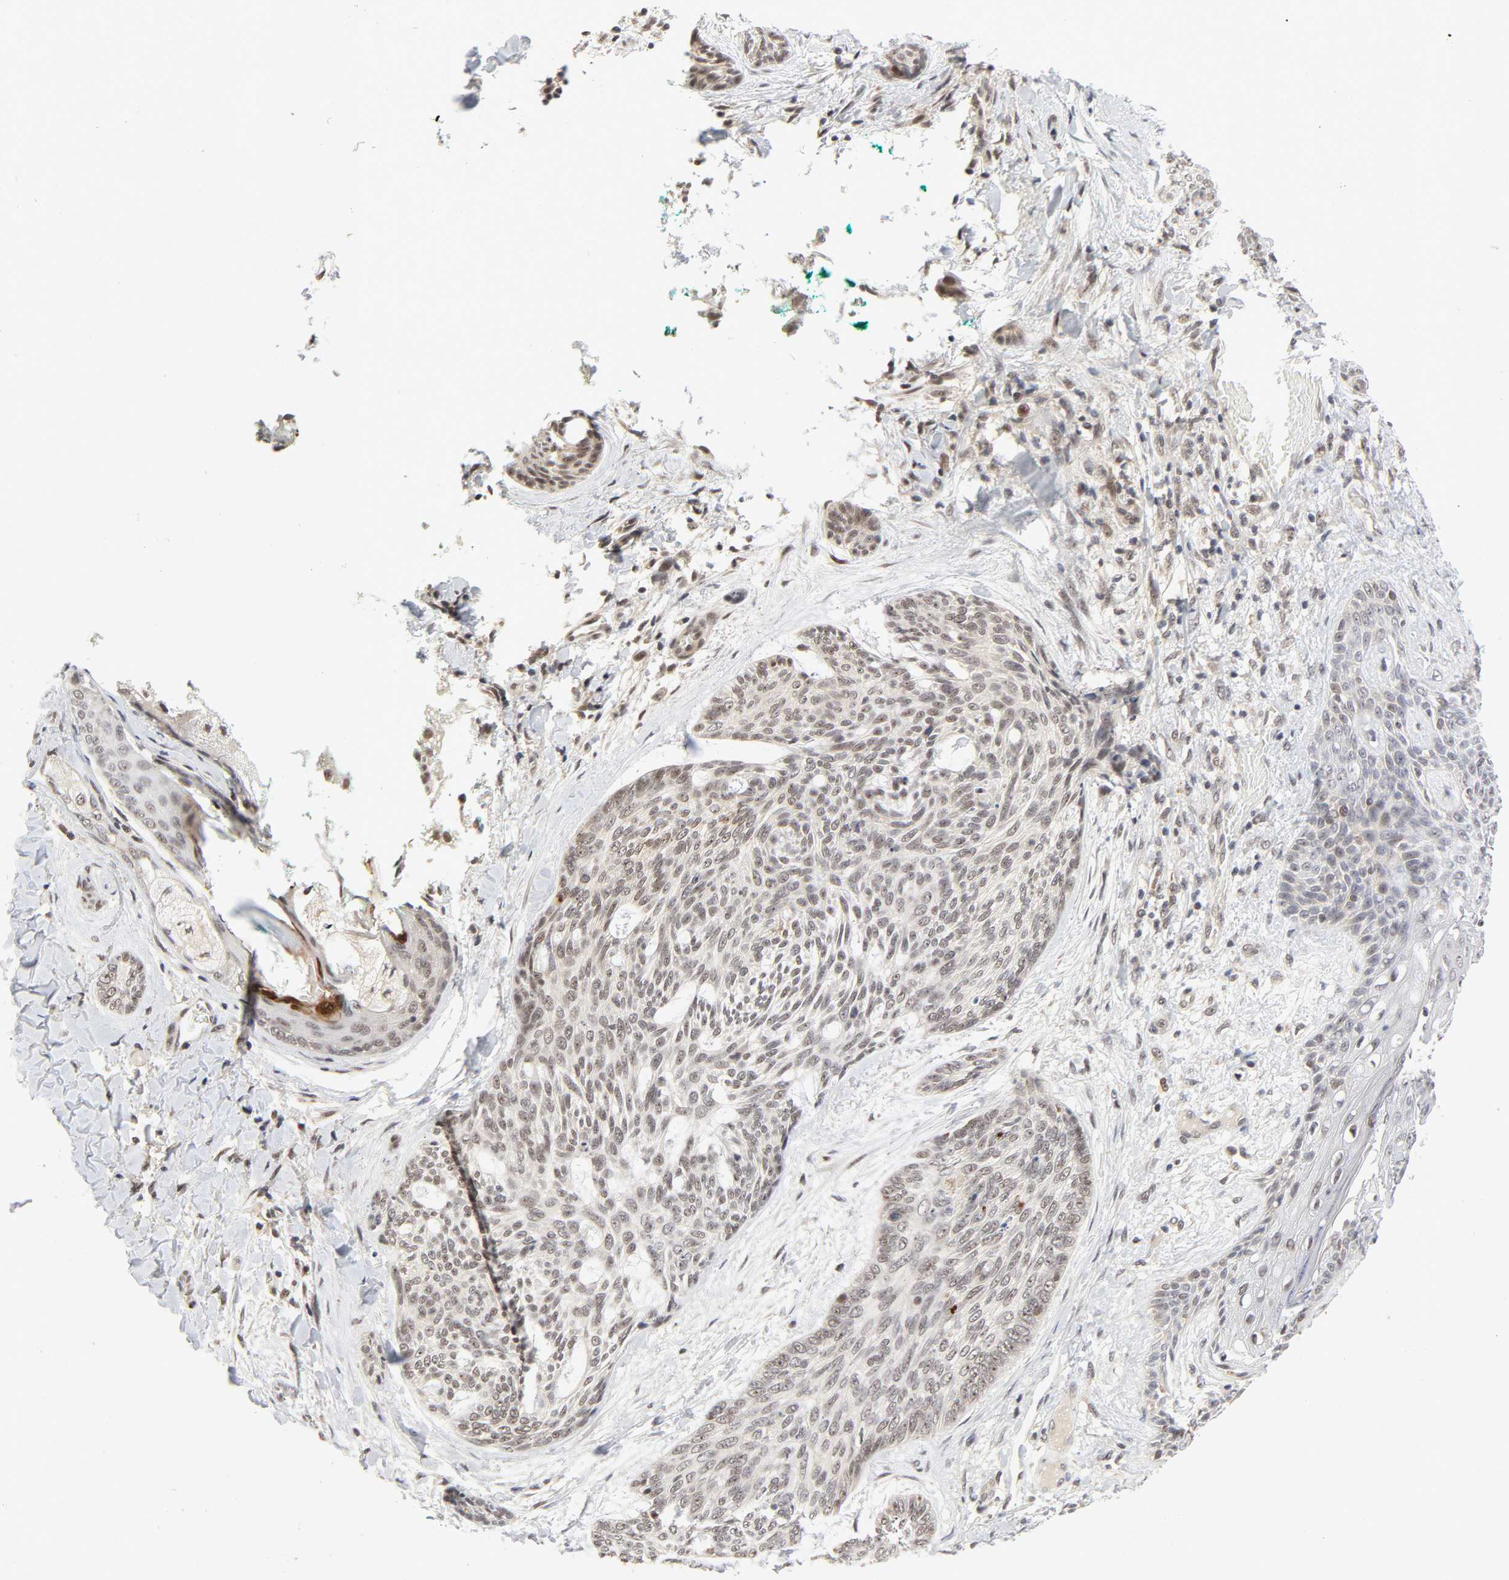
{"staining": {"intensity": "moderate", "quantity": ">75%", "location": "nuclear"}, "tissue": "skin cancer", "cell_type": "Tumor cells", "image_type": "cancer", "snomed": [{"axis": "morphology", "description": "Normal tissue, NOS"}, {"axis": "morphology", "description": "Basal cell carcinoma"}, {"axis": "topography", "description": "Skin"}], "caption": "Protein expression analysis of skin cancer (basal cell carcinoma) demonstrates moderate nuclear positivity in approximately >75% of tumor cells. The staining was performed using DAB to visualize the protein expression in brown, while the nuclei were stained in blue with hematoxylin (Magnification: 20x).", "gene": "ZKSCAN8", "patient": {"sex": "female", "age": 71}}